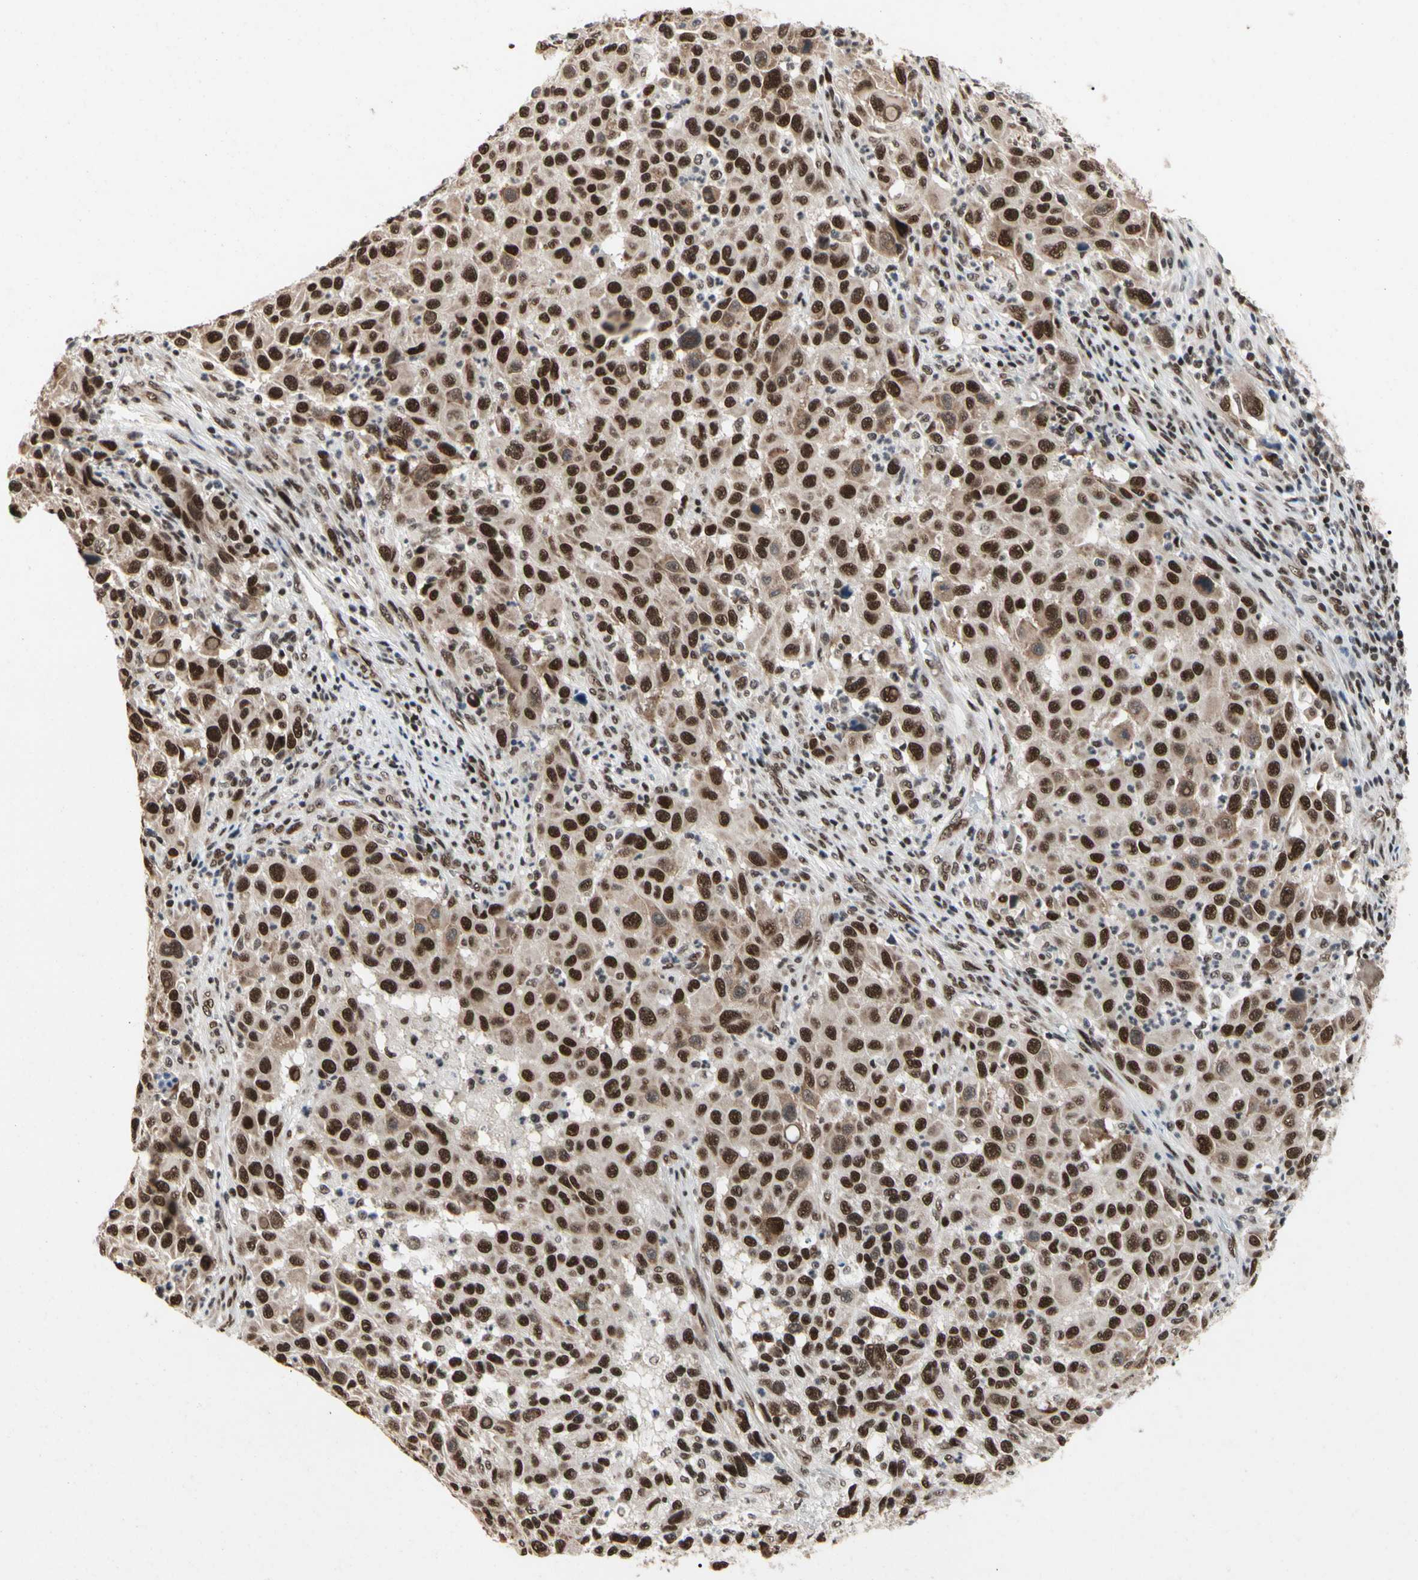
{"staining": {"intensity": "strong", "quantity": ">75%", "location": "cytoplasmic/membranous,nuclear"}, "tissue": "melanoma", "cell_type": "Tumor cells", "image_type": "cancer", "snomed": [{"axis": "morphology", "description": "Malignant melanoma, Metastatic site"}, {"axis": "topography", "description": "Lymph node"}], "caption": "A brown stain shows strong cytoplasmic/membranous and nuclear expression of a protein in human melanoma tumor cells.", "gene": "FAM98B", "patient": {"sex": "male", "age": 61}}